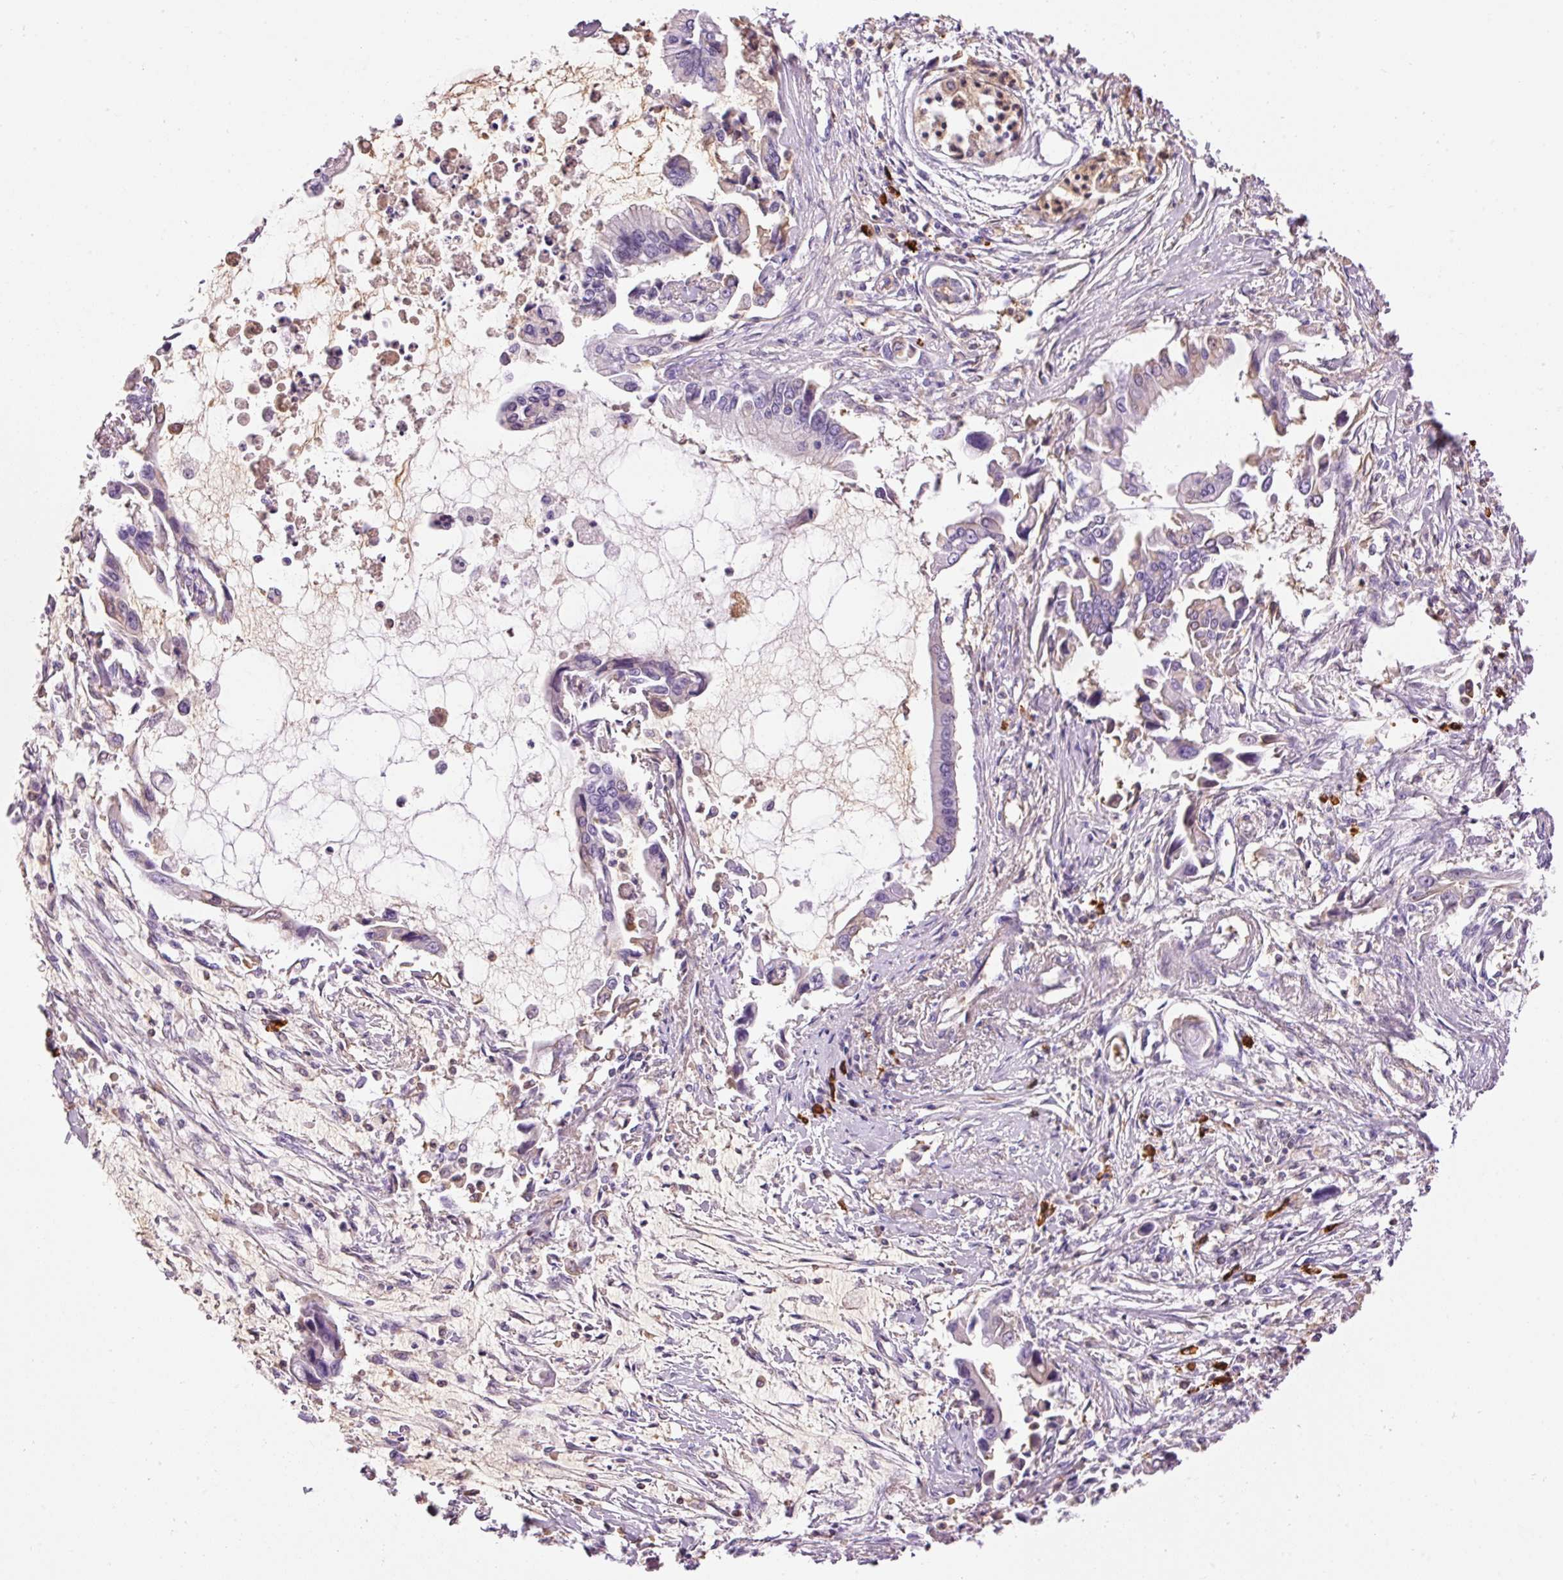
{"staining": {"intensity": "weak", "quantity": "<25%", "location": "cytoplasmic/membranous"}, "tissue": "pancreatic cancer", "cell_type": "Tumor cells", "image_type": "cancer", "snomed": [{"axis": "morphology", "description": "Adenocarcinoma, NOS"}, {"axis": "topography", "description": "Pancreas"}], "caption": "Immunohistochemistry (IHC) of pancreatic cancer reveals no expression in tumor cells.", "gene": "PRPF38B", "patient": {"sex": "male", "age": 84}}